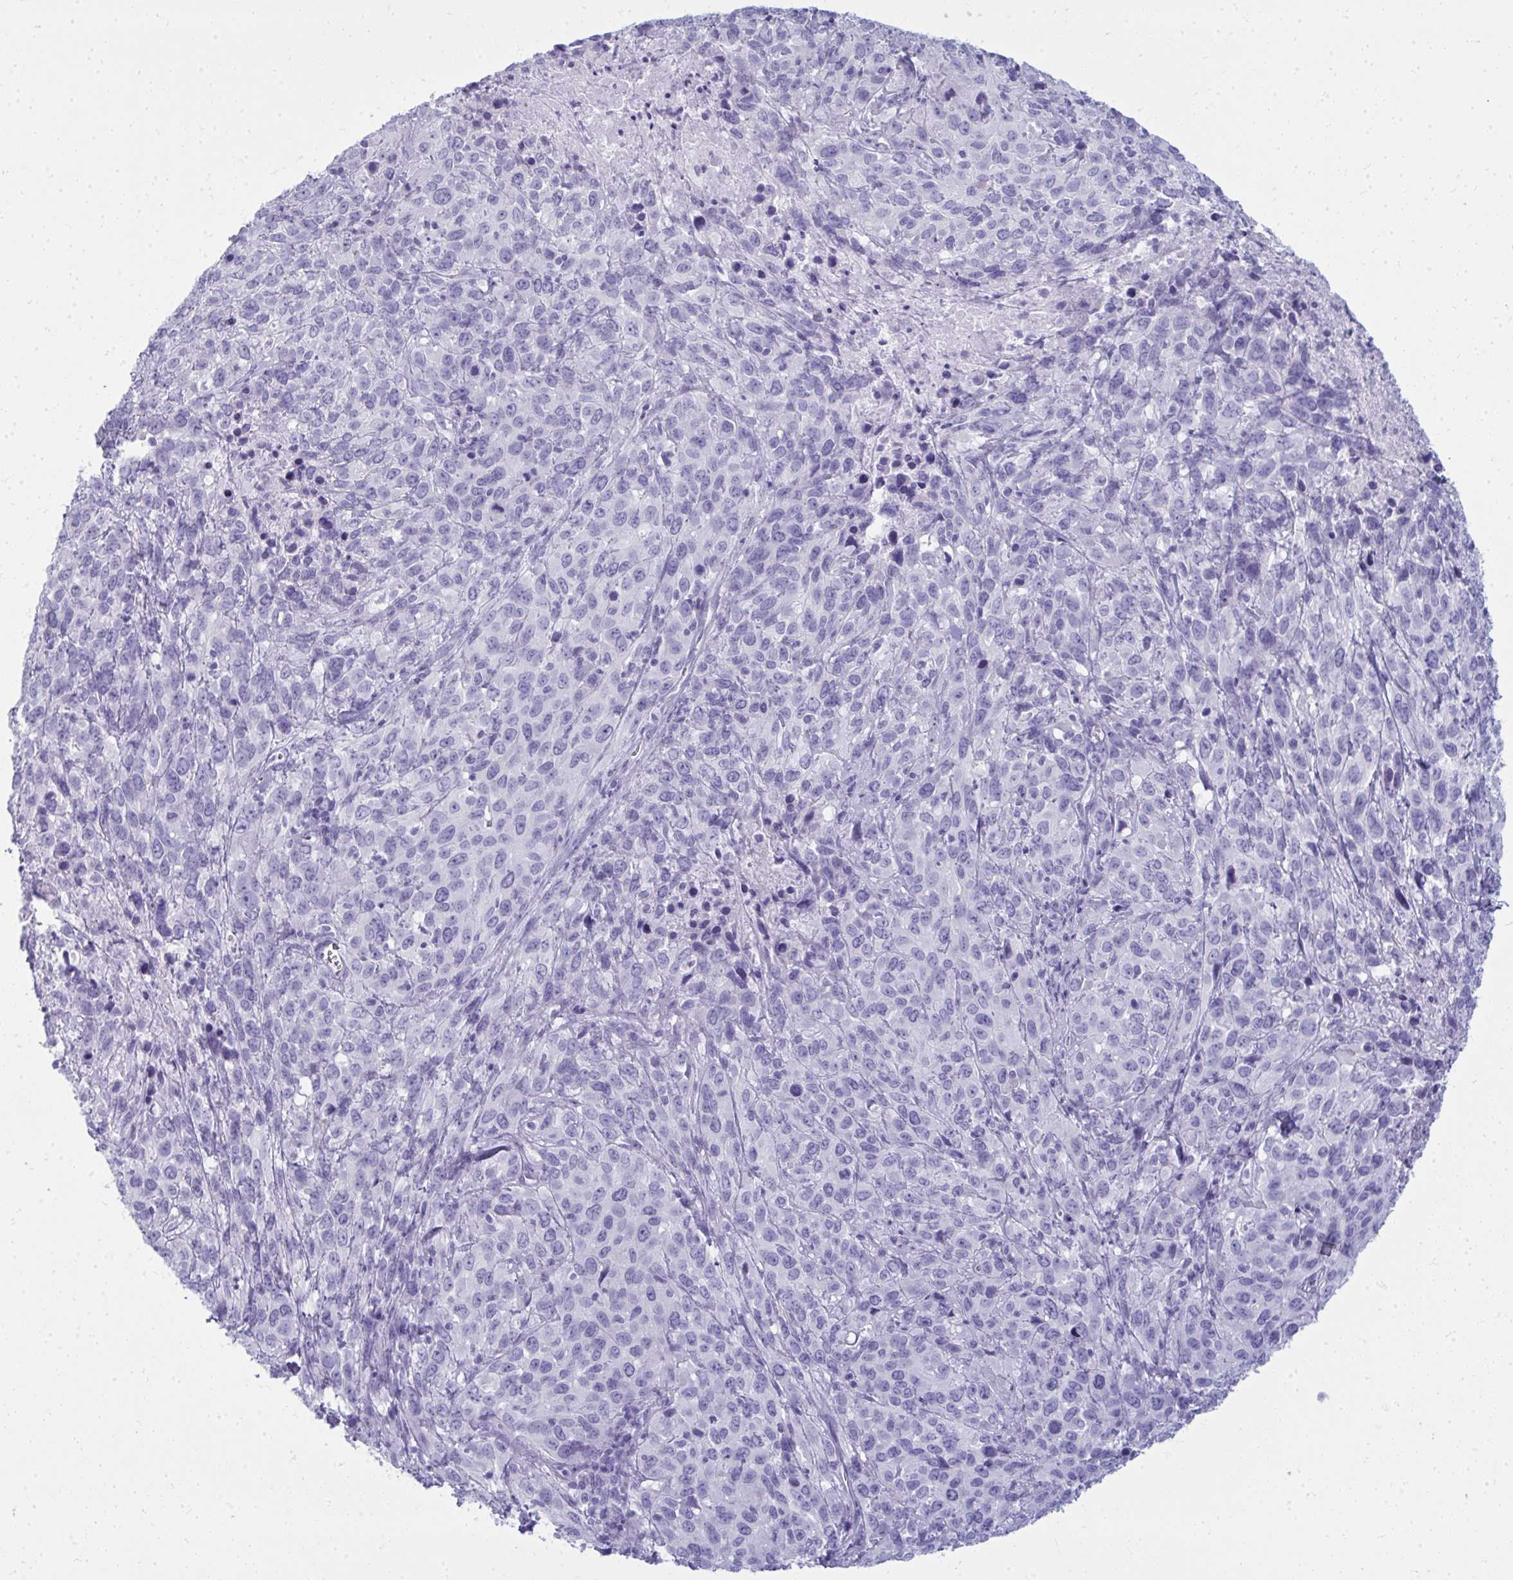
{"staining": {"intensity": "negative", "quantity": "none", "location": "none"}, "tissue": "cervical cancer", "cell_type": "Tumor cells", "image_type": "cancer", "snomed": [{"axis": "morphology", "description": "Normal tissue, NOS"}, {"axis": "morphology", "description": "Squamous cell carcinoma, NOS"}, {"axis": "topography", "description": "Cervix"}], "caption": "Cervical squamous cell carcinoma stained for a protein using IHC shows no expression tumor cells.", "gene": "QDPR", "patient": {"sex": "female", "age": 51}}